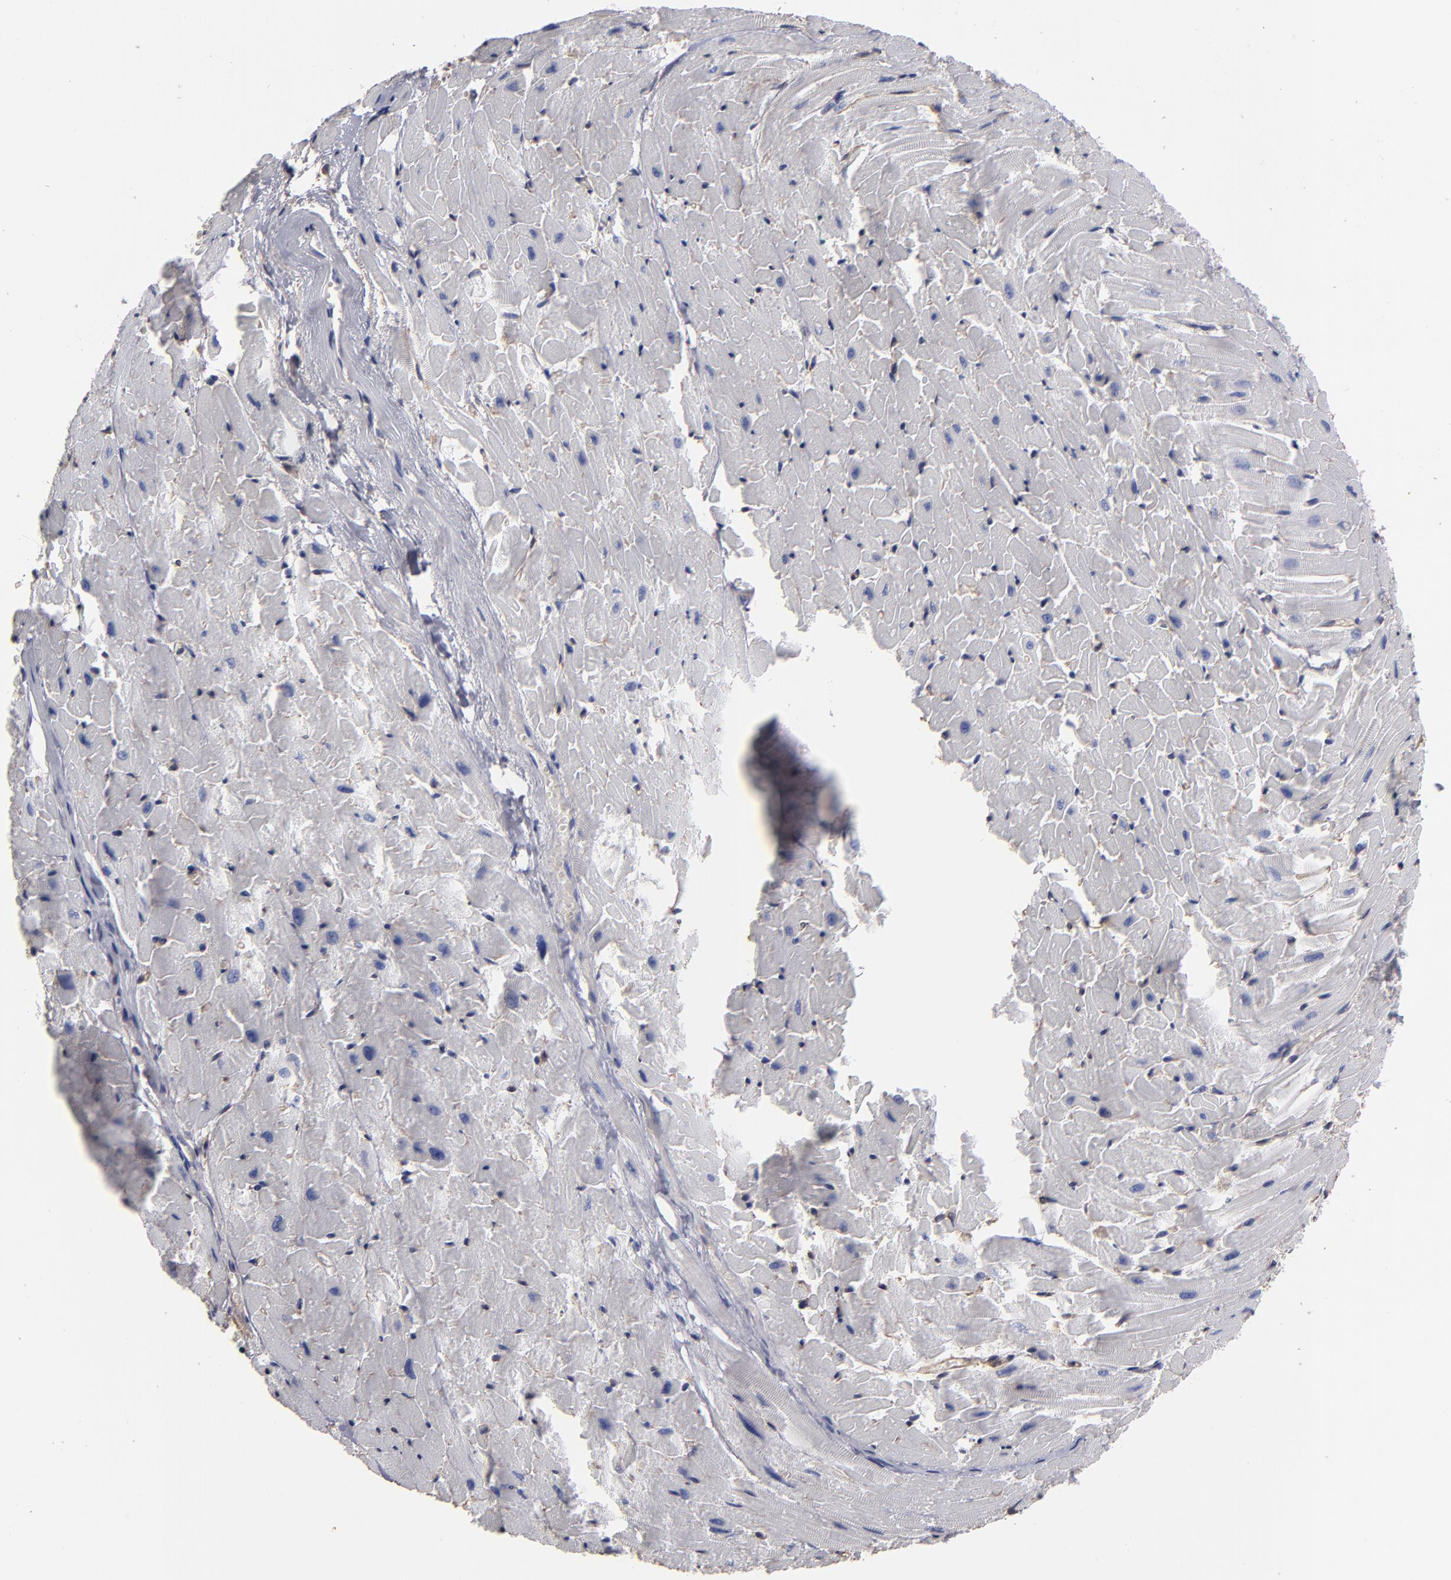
{"staining": {"intensity": "negative", "quantity": "none", "location": "none"}, "tissue": "heart muscle", "cell_type": "Cardiomyocytes", "image_type": "normal", "snomed": [{"axis": "morphology", "description": "Normal tissue, NOS"}, {"axis": "topography", "description": "Heart"}], "caption": "Immunohistochemistry micrograph of normal human heart muscle stained for a protein (brown), which shows no positivity in cardiomyocytes.", "gene": "ESYT2", "patient": {"sex": "female", "age": 19}}